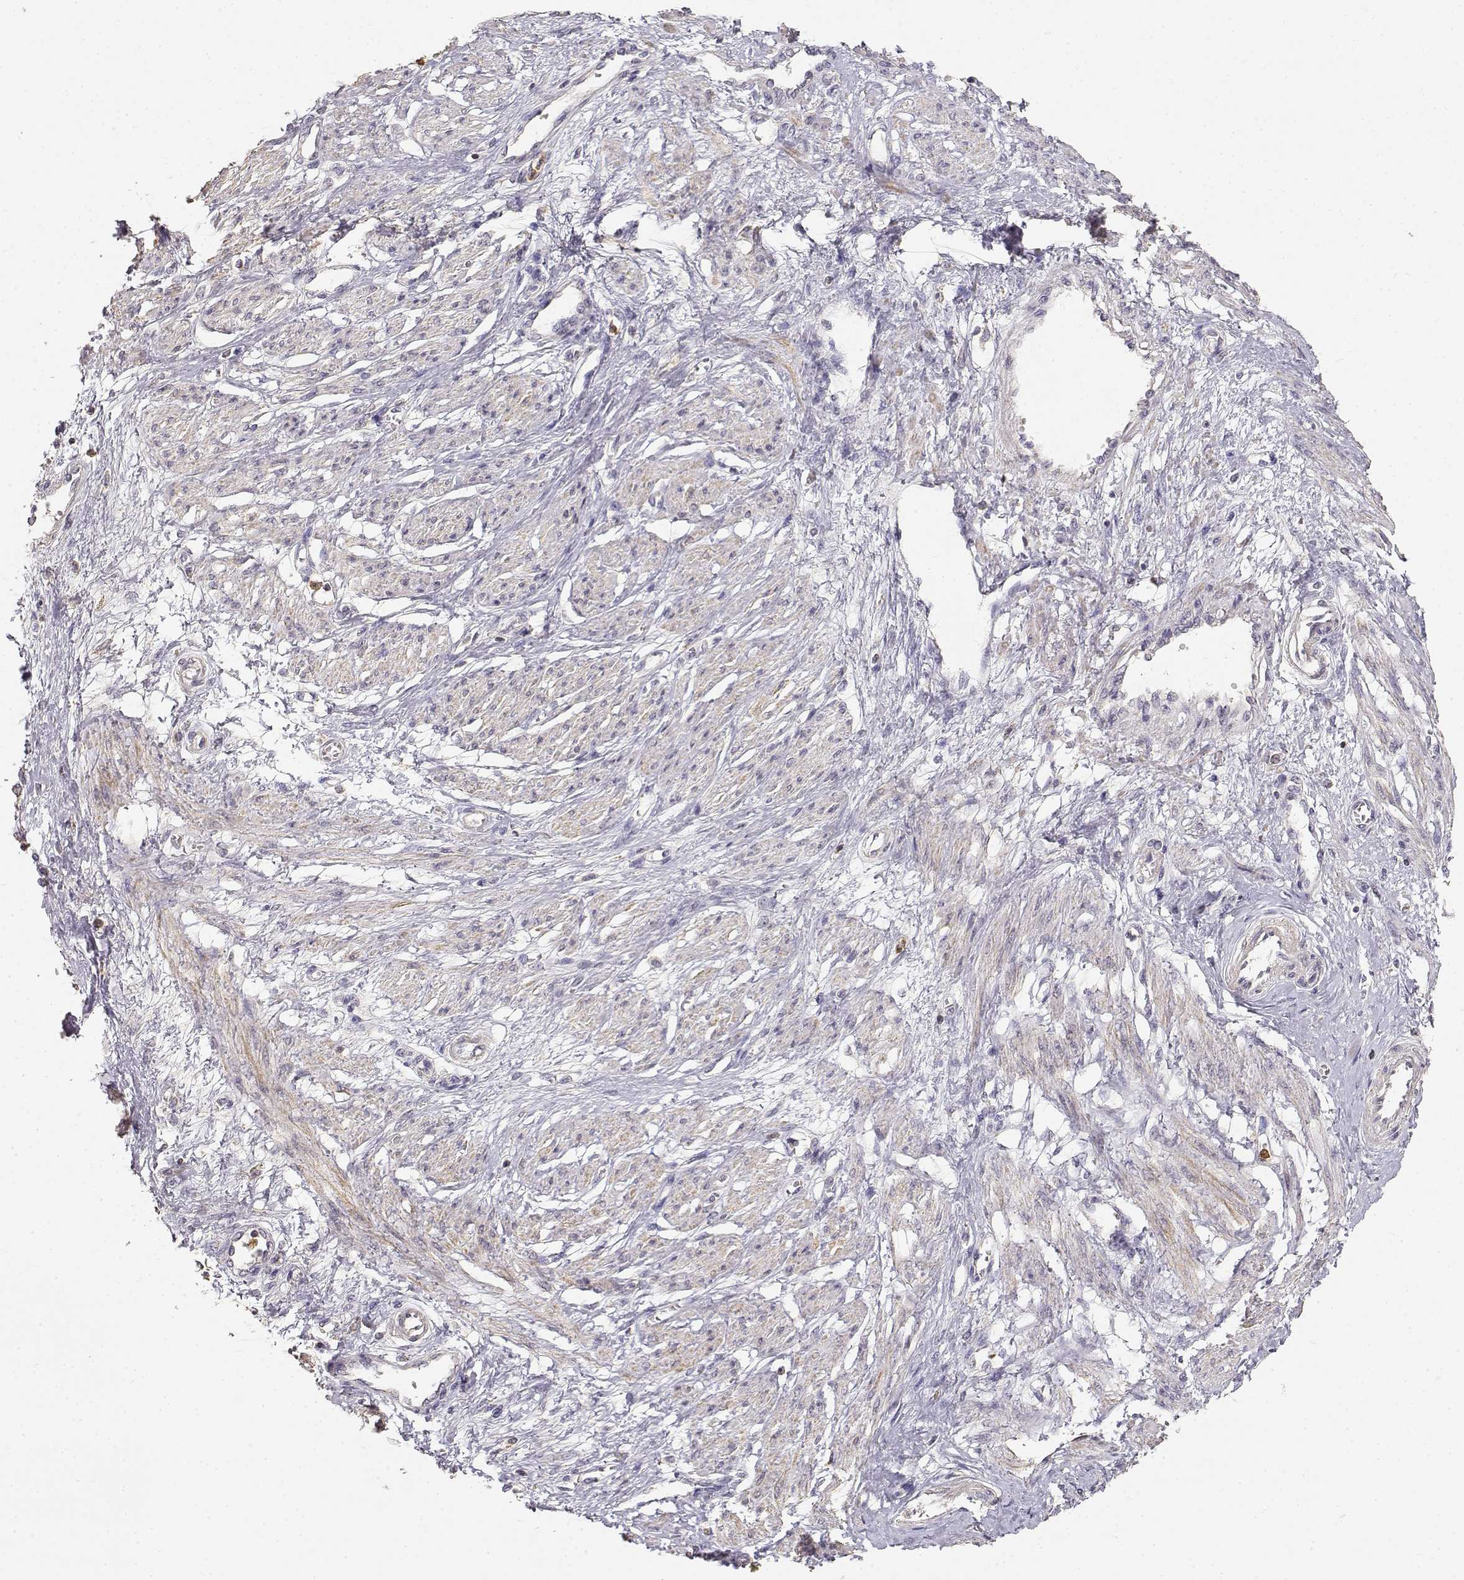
{"staining": {"intensity": "weak", "quantity": "<25%", "location": "cytoplasmic/membranous"}, "tissue": "smooth muscle", "cell_type": "Smooth muscle cells", "image_type": "normal", "snomed": [{"axis": "morphology", "description": "Normal tissue, NOS"}, {"axis": "topography", "description": "Smooth muscle"}, {"axis": "topography", "description": "Uterus"}], "caption": "IHC photomicrograph of normal human smooth muscle stained for a protein (brown), which reveals no expression in smooth muscle cells.", "gene": "TNFRSF10C", "patient": {"sex": "female", "age": 39}}